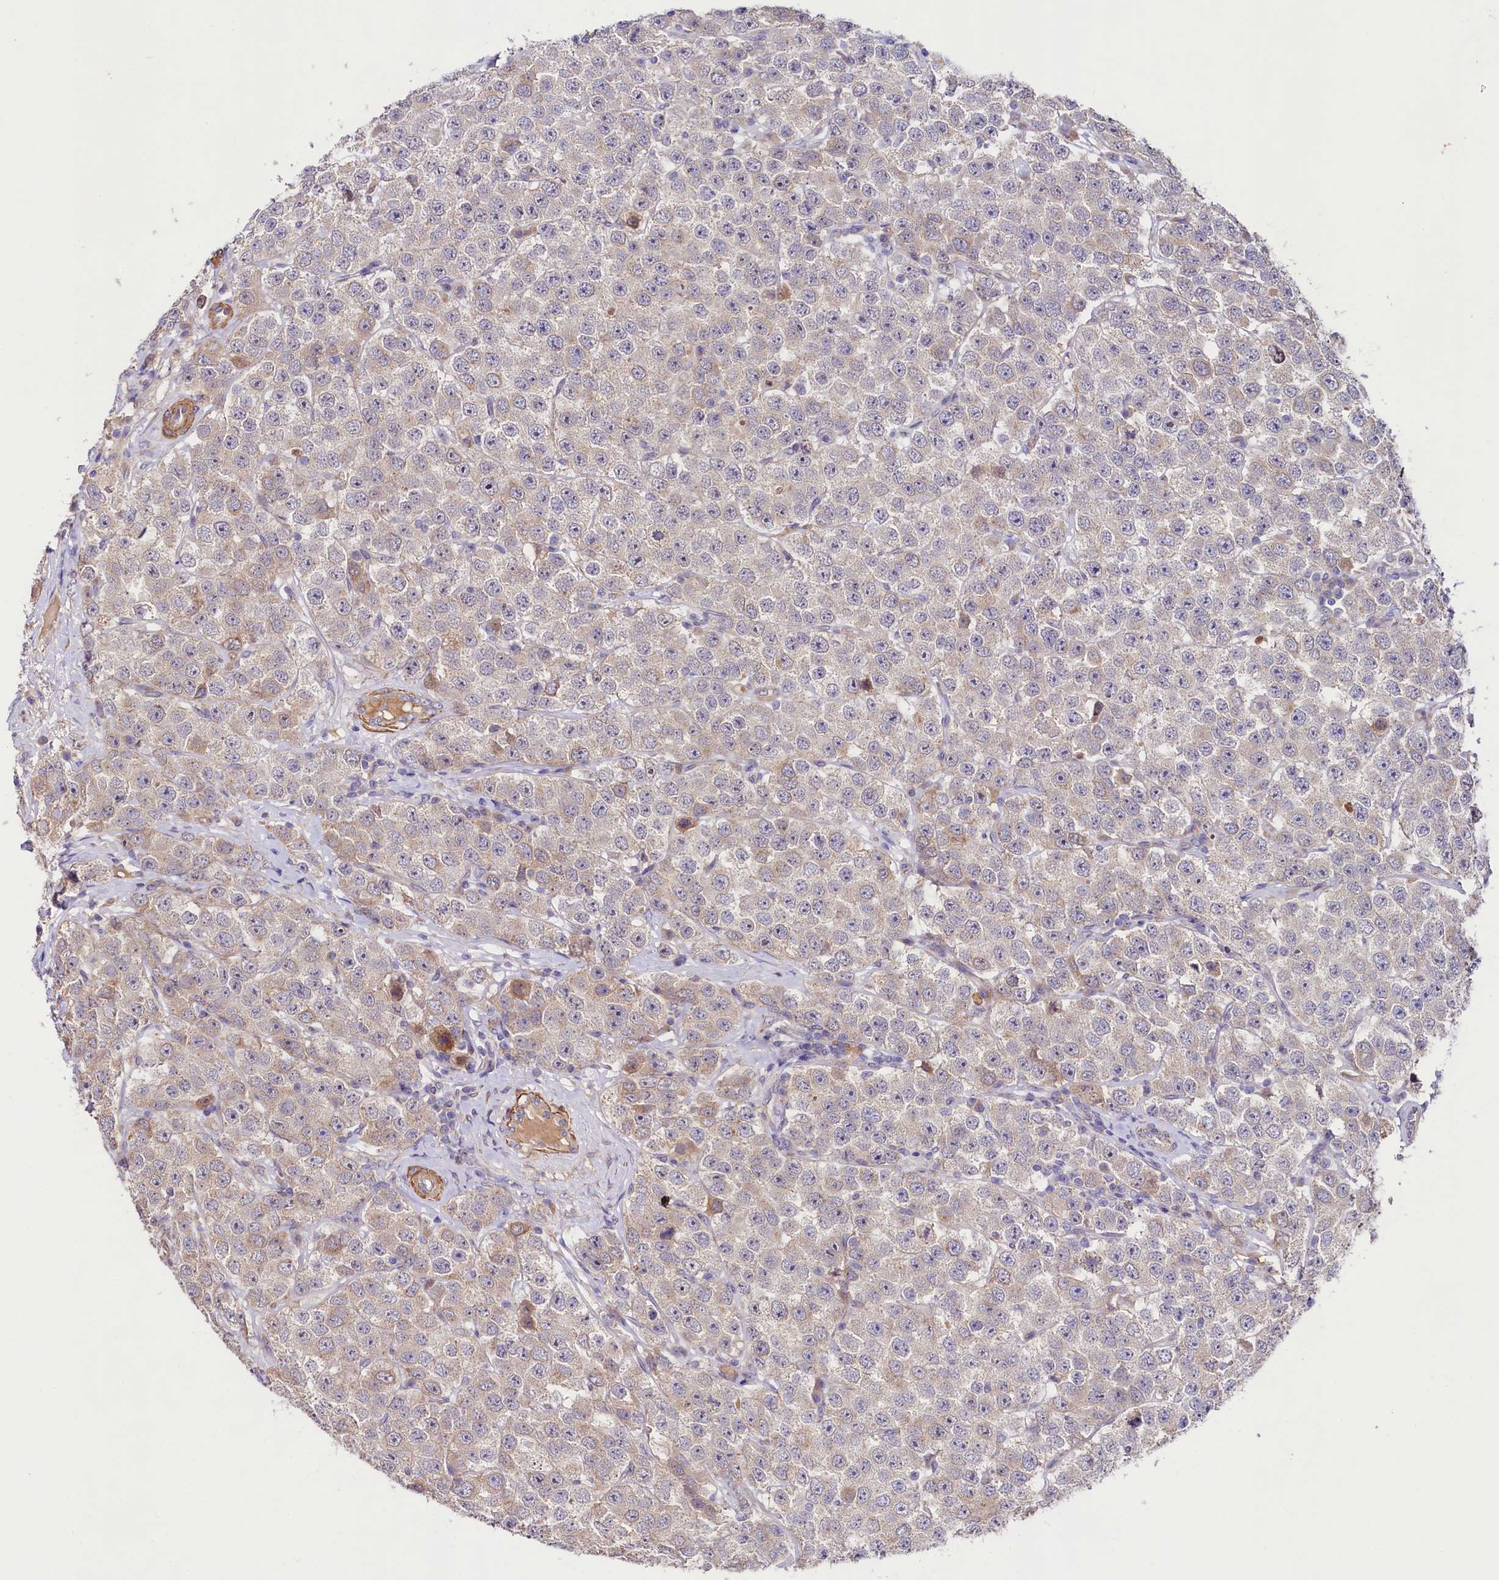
{"staining": {"intensity": "weak", "quantity": "<25%", "location": "cytoplasmic/membranous"}, "tissue": "testis cancer", "cell_type": "Tumor cells", "image_type": "cancer", "snomed": [{"axis": "morphology", "description": "Seminoma, NOS"}, {"axis": "topography", "description": "Testis"}], "caption": "A high-resolution histopathology image shows immunohistochemistry staining of testis seminoma, which shows no significant positivity in tumor cells.", "gene": "VPS11", "patient": {"sex": "male", "age": 28}}